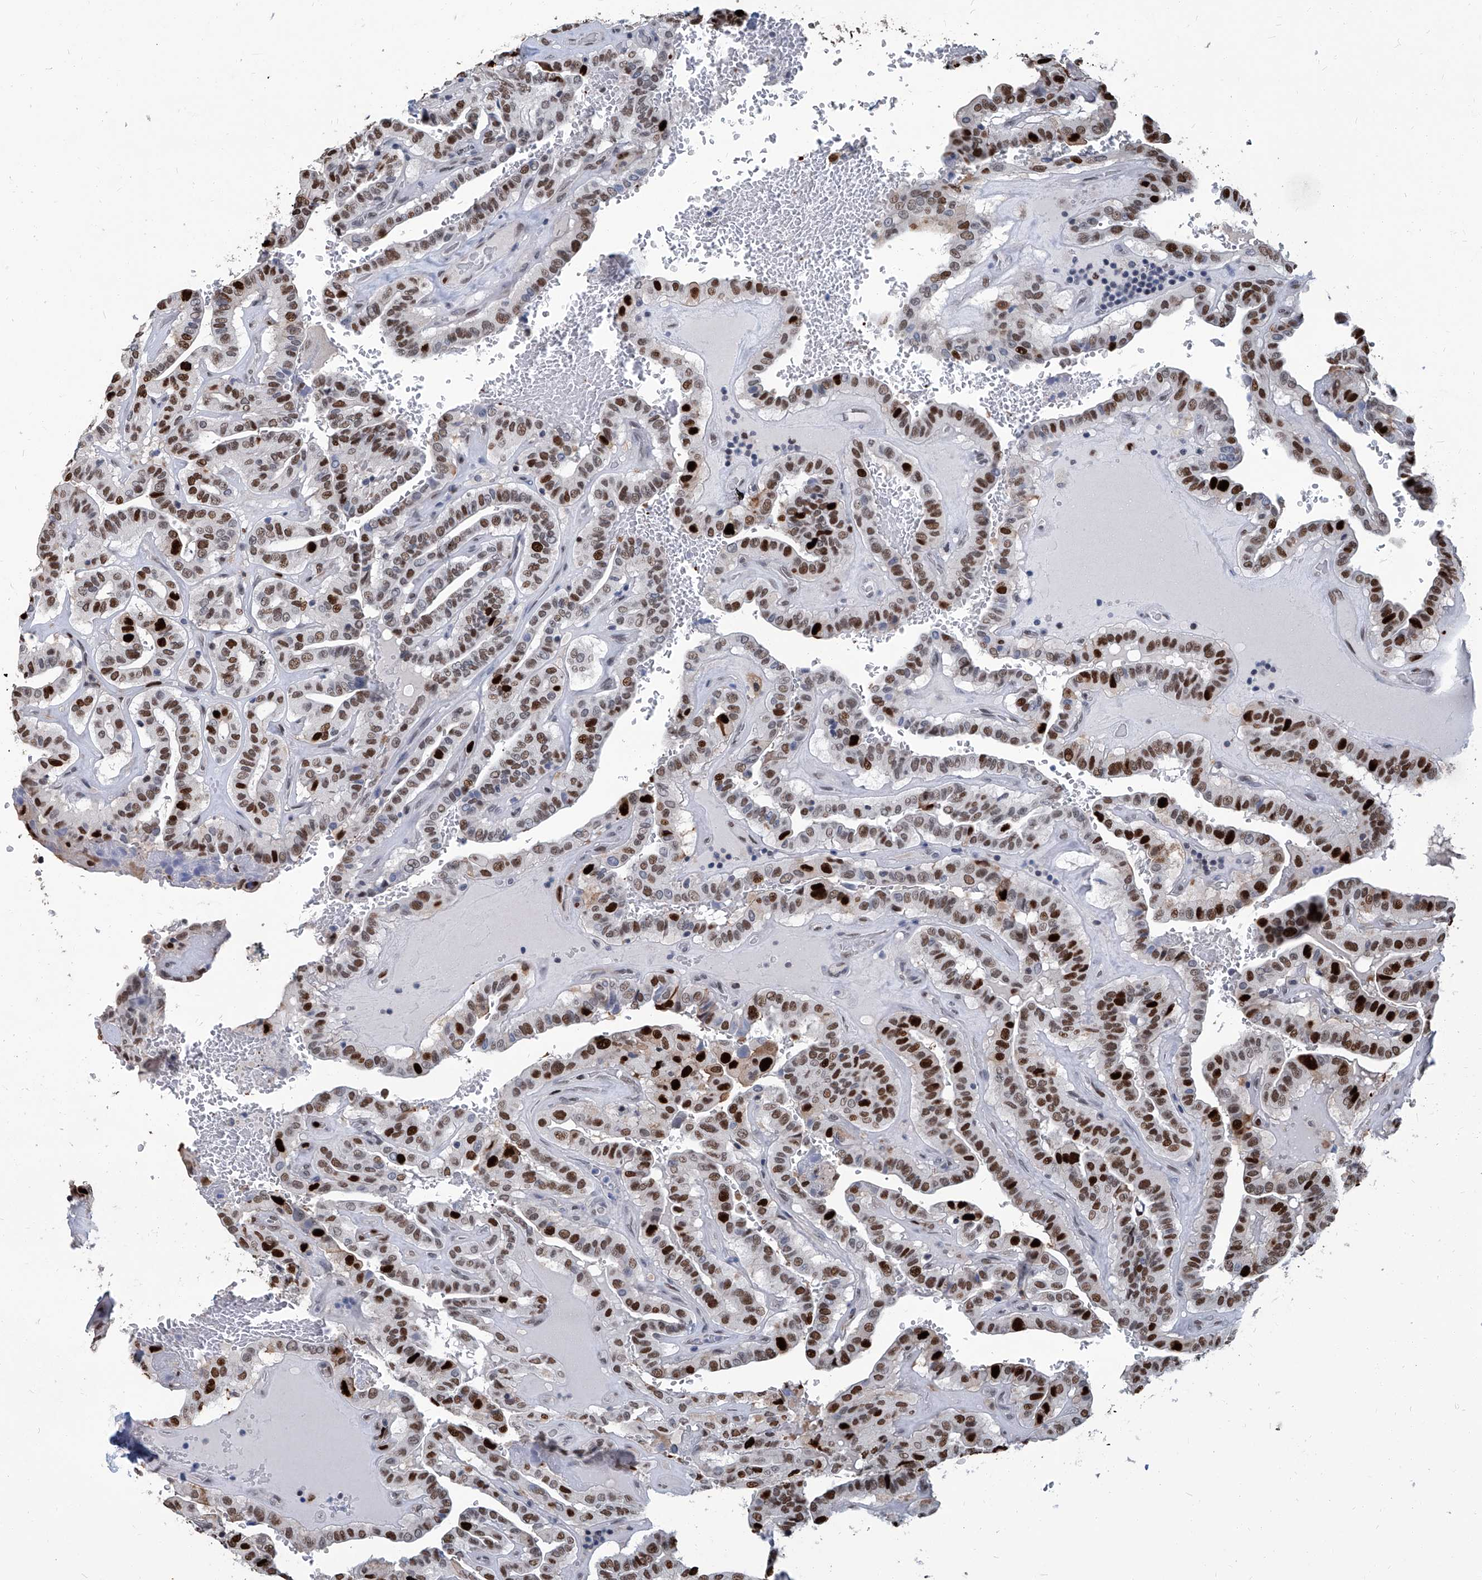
{"staining": {"intensity": "strong", "quantity": ">75%", "location": "nuclear"}, "tissue": "thyroid cancer", "cell_type": "Tumor cells", "image_type": "cancer", "snomed": [{"axis": "morphology", "description": "Papillary adenocarcinoma, NOS"}, {"axis": "topography", "description": "Thyroid gland"}], "caption": "Immunohistochemistry (IHC) (DAB) staining of human papillary adenocarcinoma (thyroid) demonstrates strong nuclear protein positivity in about >75% of tumor cells.", "gene": "PCNA", "patient": {"sex": "male", "age": 77}}